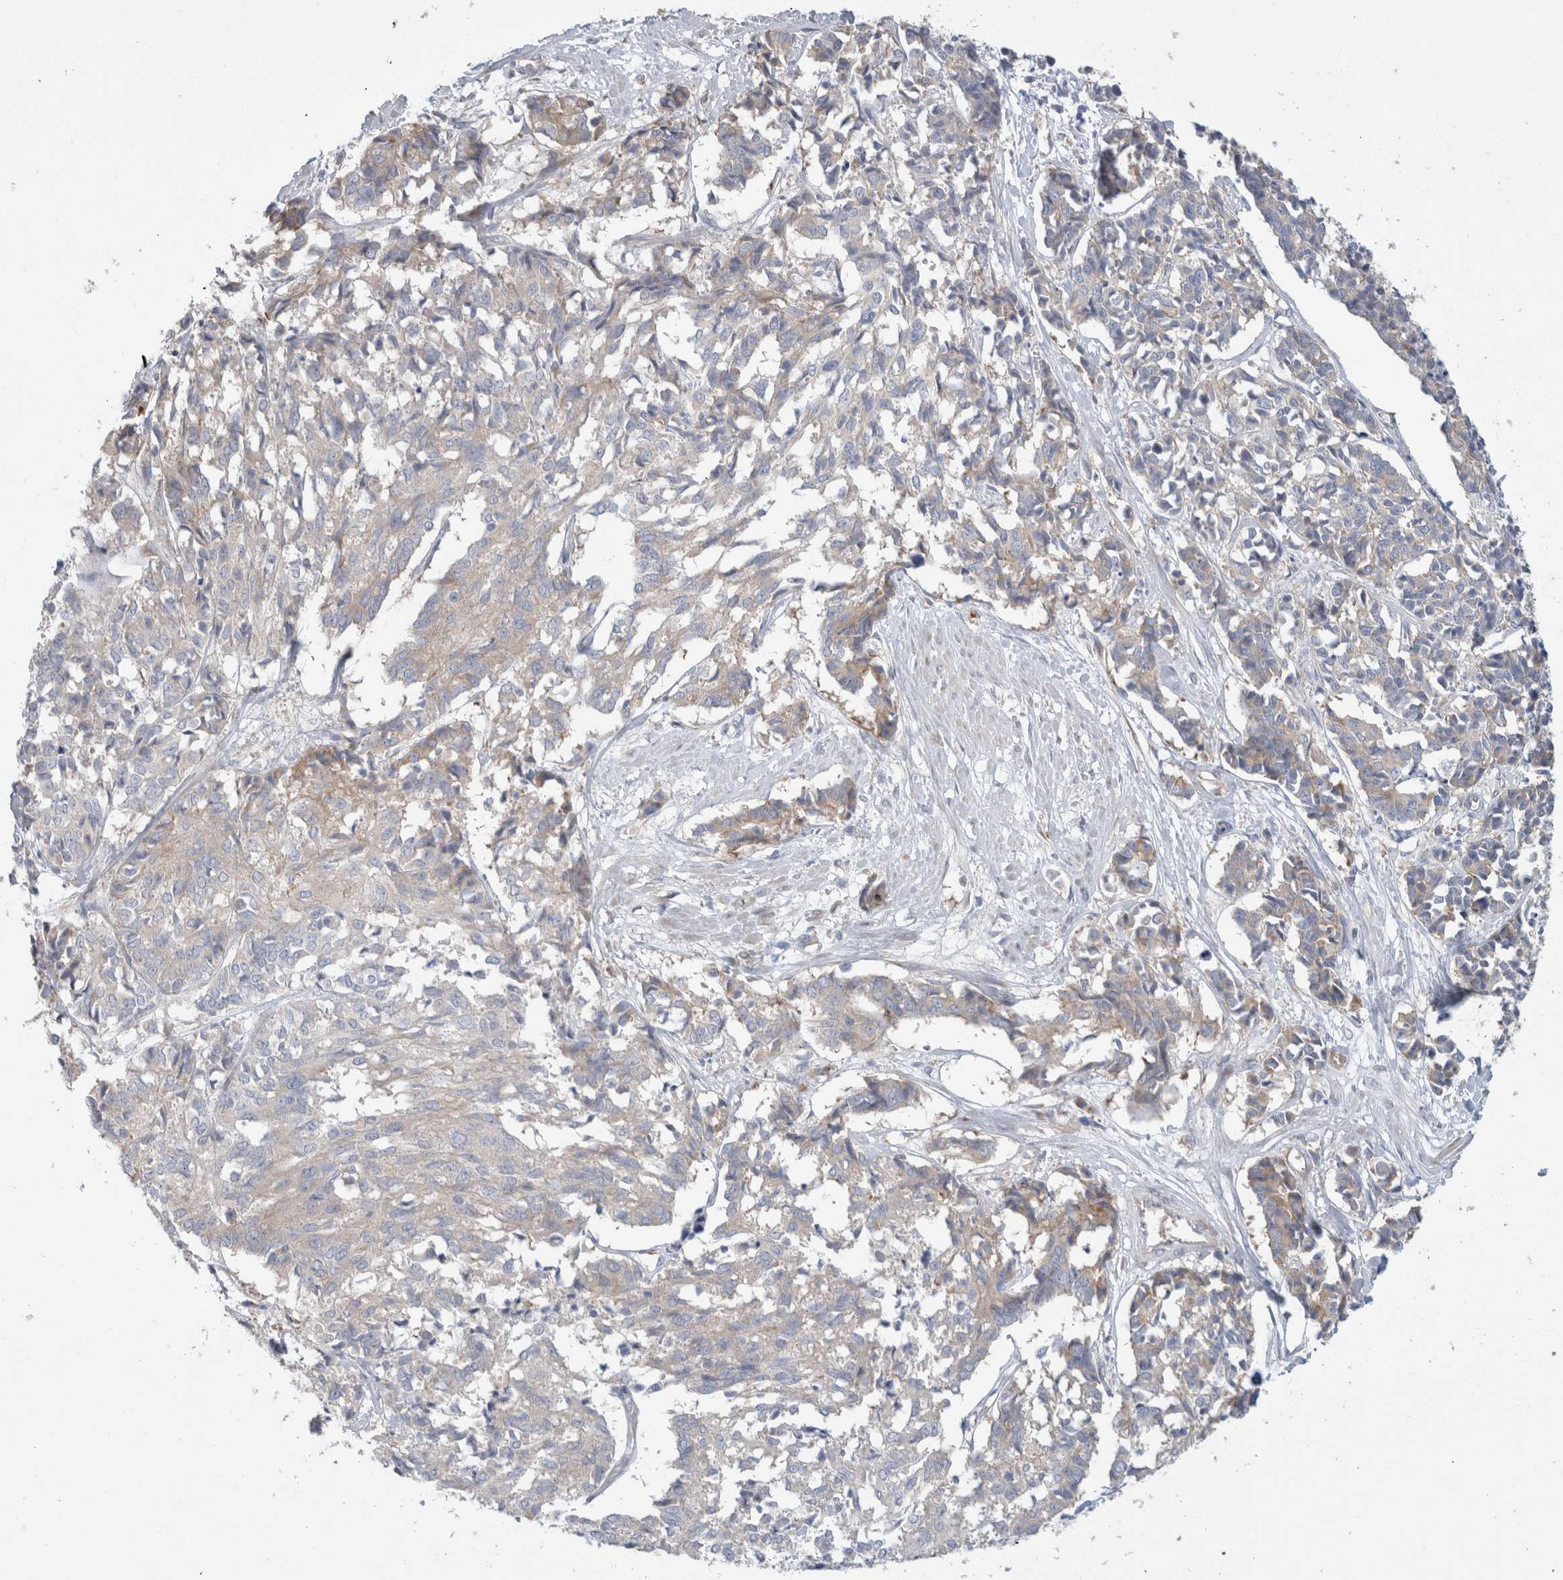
{"staining": {"intensity": "weak", "quantity": "<25%", "location": "cytoplasmic/membranous"}, "tissue": "cervical cancer", "cell_type": "Tumor cells", "image_type": "cancer", "snomed": [{"axis": "morphology", "description": "Squamous cell carcinoma, NOS"}, {"axis": "topography", "description": "Cervix"}], "caption": "Squamous cell carcinoma (cervical) was stained to show a protein in brown. There is no significant staining in tumor cells.", "gene": "ZNF23", "patient": {"sex": "female", "age": 35}}